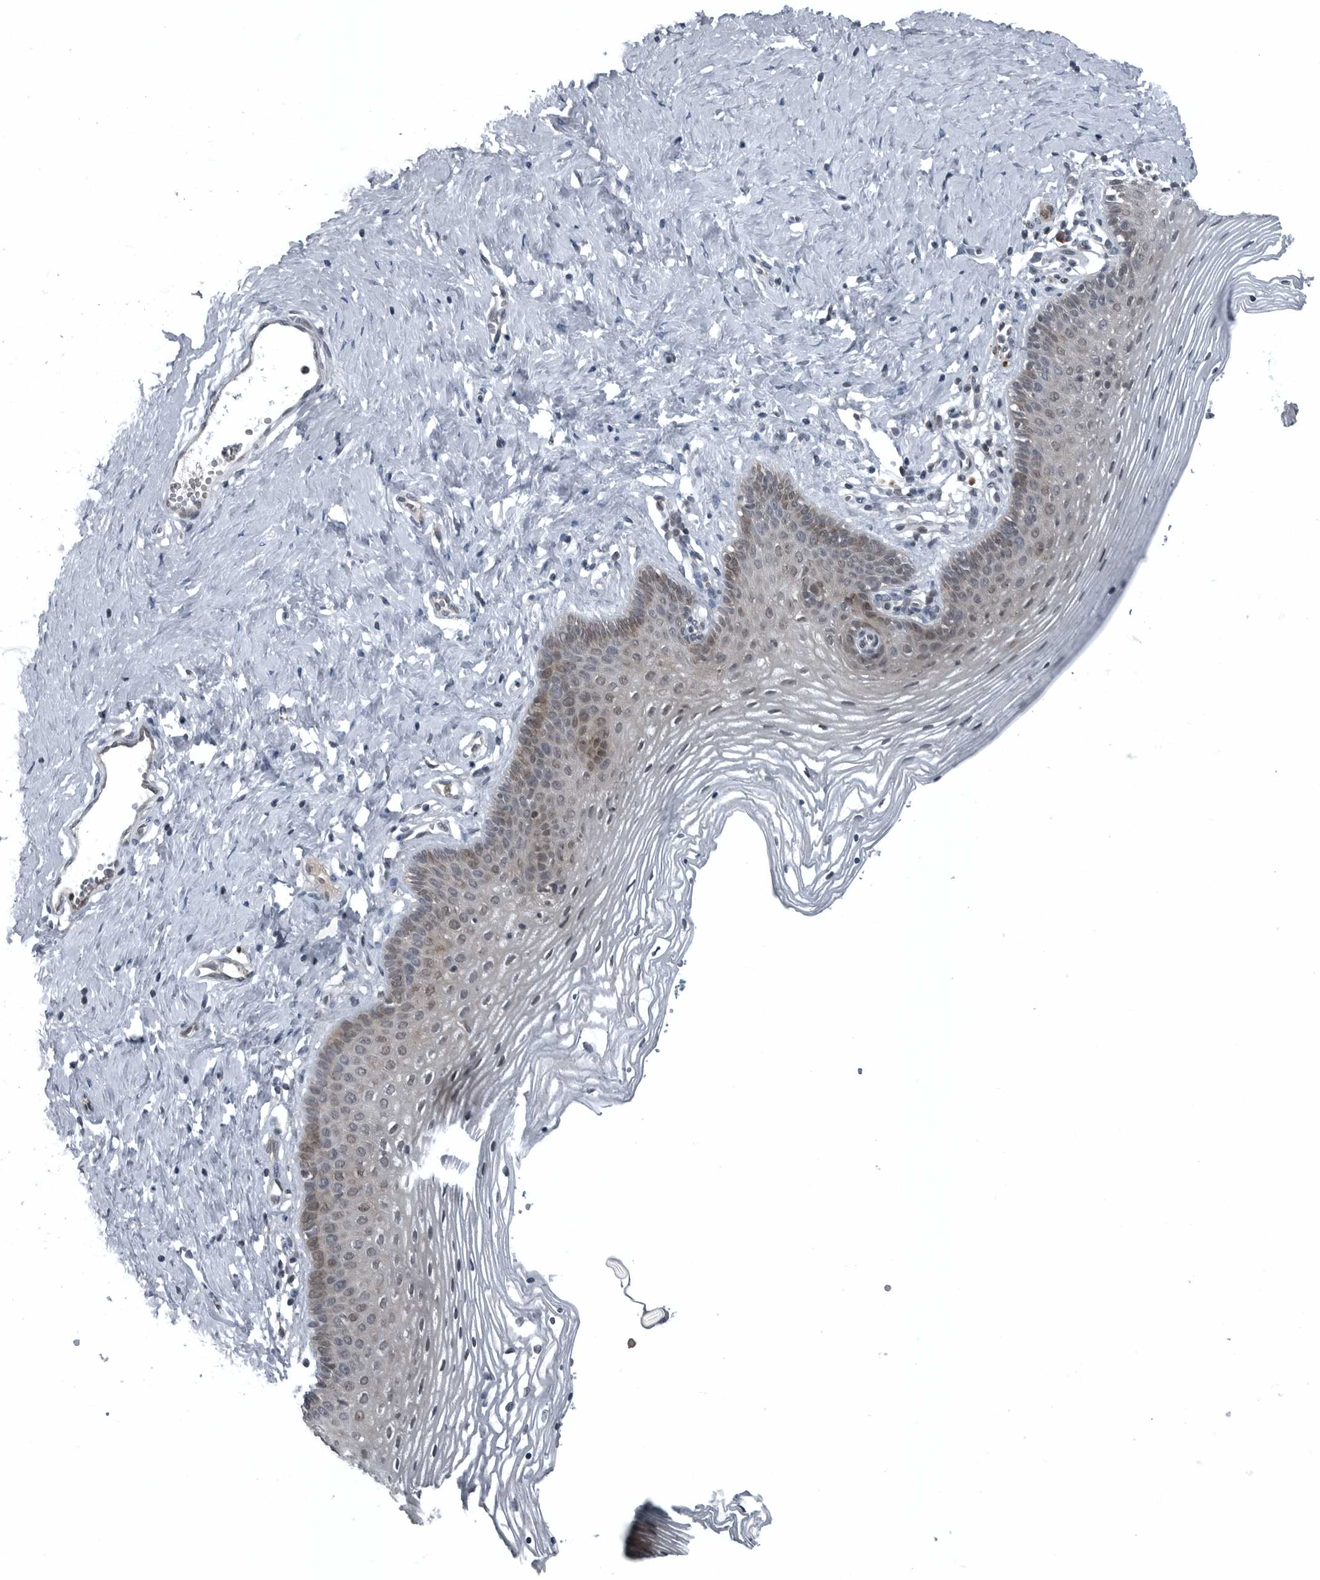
{"staining": {"intensity": "moderate", "quantity": "25%-75%", "location": "nuclear"}, "tissue": "vagina", "cell_type": "Squamous epithelial cells", "image_type": "normal", "snomed": [{"axis": "morphology", "description": "Normal tissue, NOS"}, {"axis": "topography", "description": "Vagina"}], "caption": "High-power microscopy captured an immunohistochemistry (IHC) photomicrograph of unremarkable vagina, revealing moderate nuclear positivity in about 25%-75% of squamous epithelial cells. (IHC, brightfield microscopy, high magnification).", "gene": "GAK", "patient": {"sex": "female", "age": 32}}